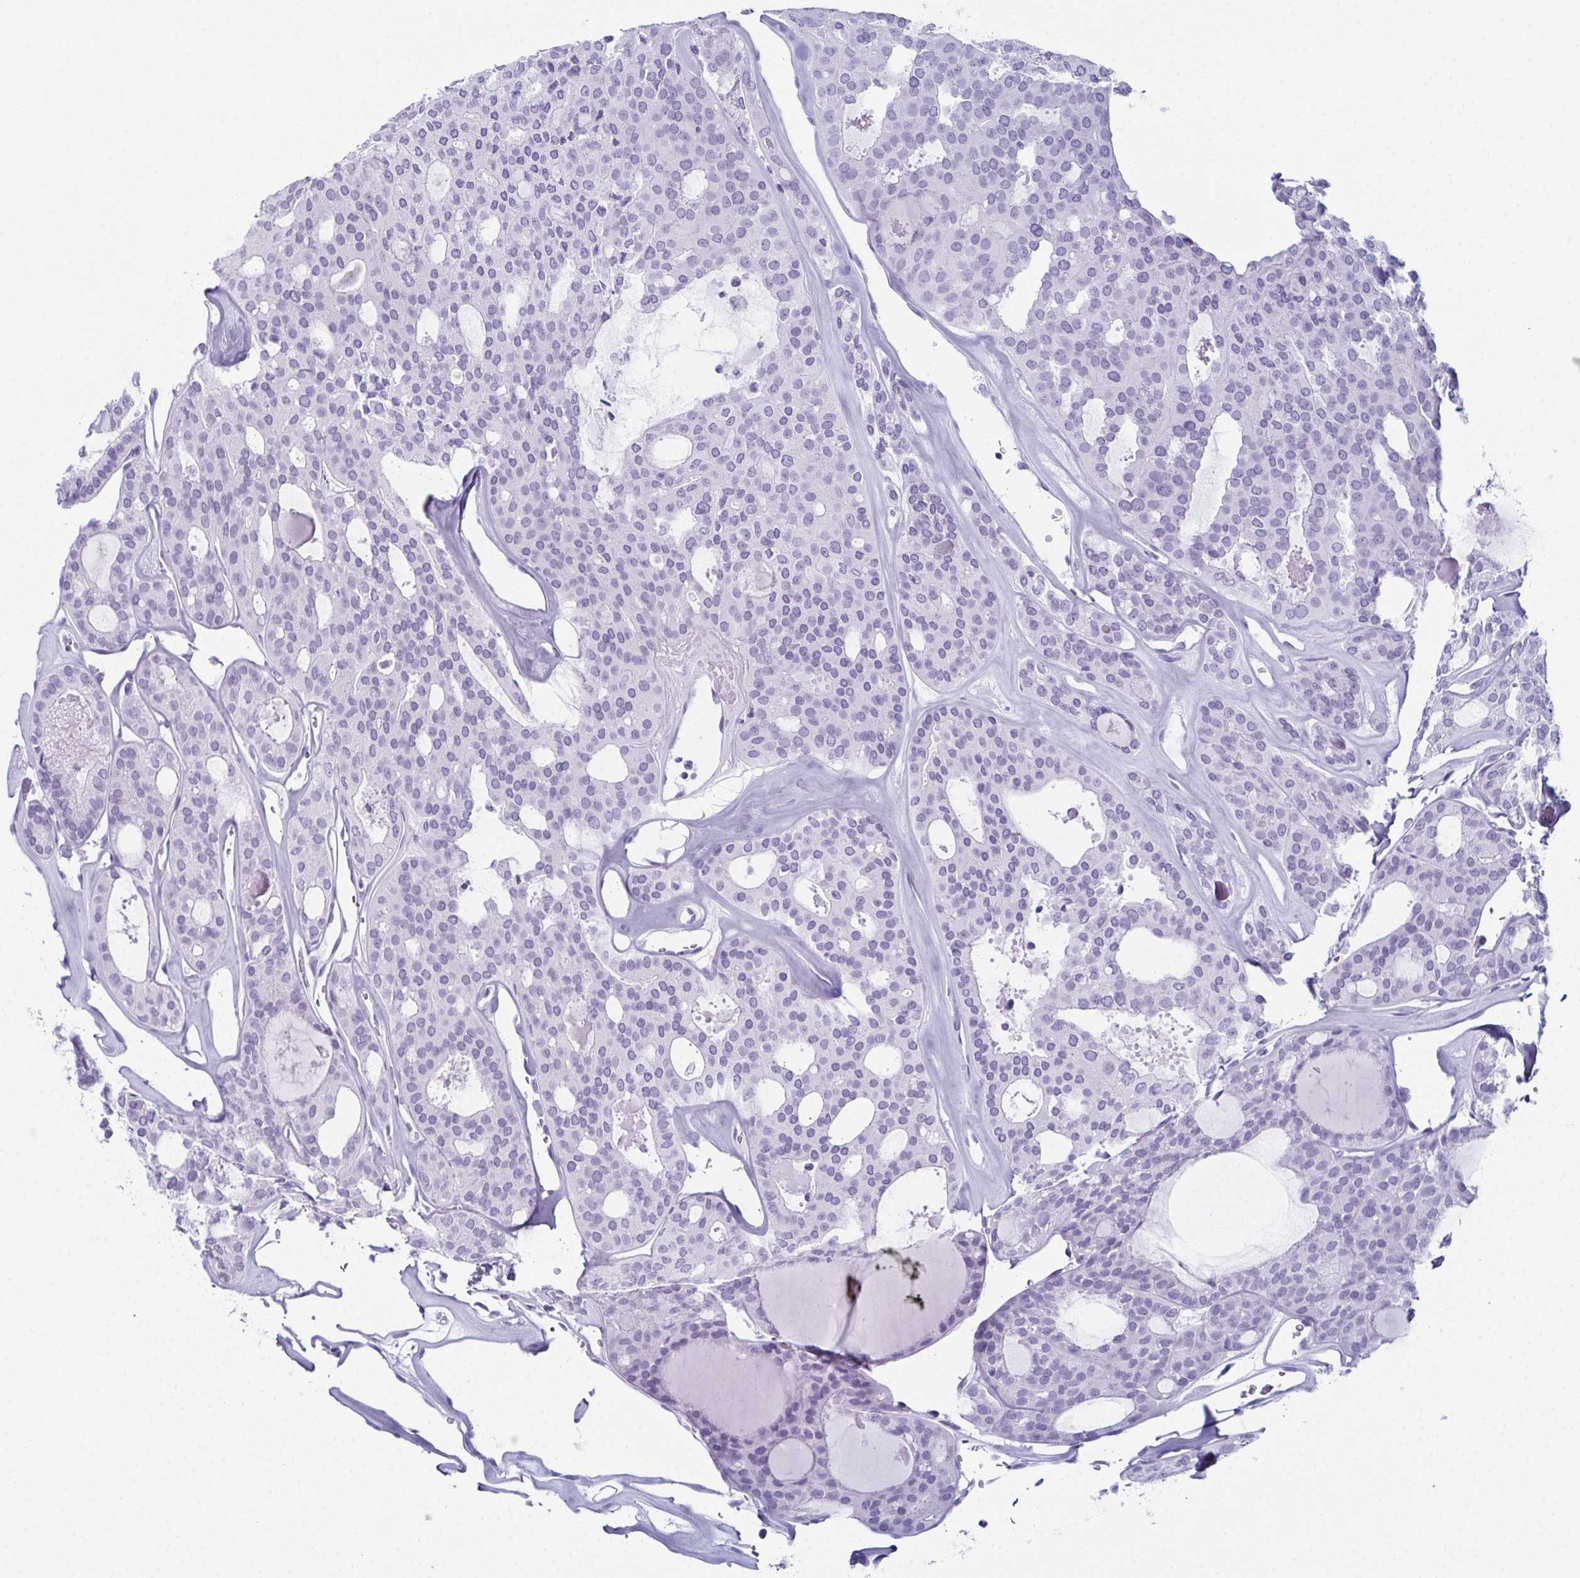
{"staining": {"intensity": "negative", "quantity": "none", "location": "none"}, "tissue": "thyroid cancer", "cell_type": "Tumor cells", "image_type": "cancer", "snomed": [{"axis": "morphology", "description": "Follicular adenoma carcinoma, NOS"}, {"axis": "topography", "description": "Thyroid gland"}], "caption": "Protein analysis of follicular adenoma carcinoma (thyroid) exhibits no significant positivity in tumor cells.", "gene": "ENKUR", "patient": {"sex": "male", "age": 75}}